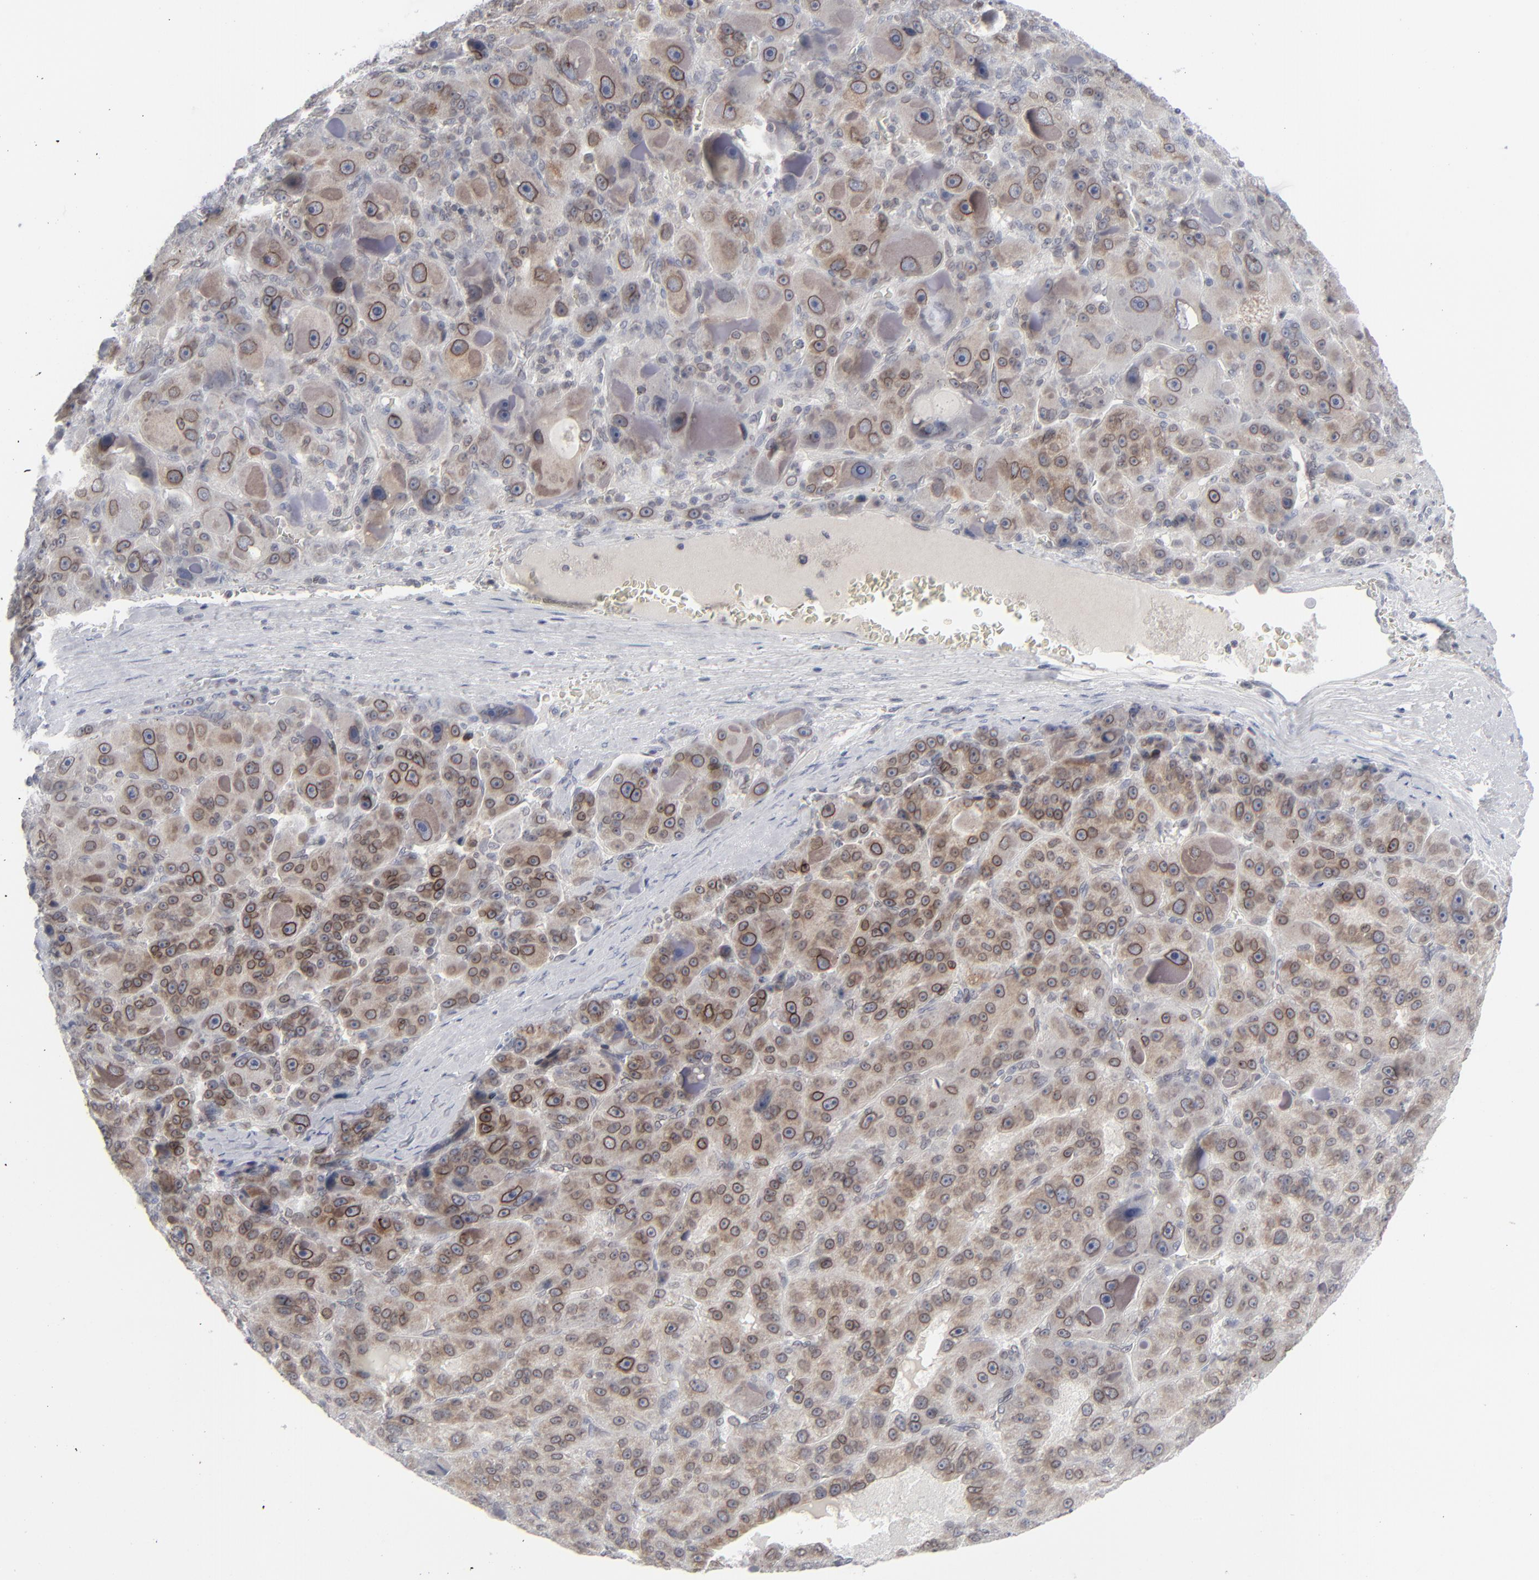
{"staining": {"intensity": "moderate", "quantity": "25%-75%", "location": "cytoplasmic/membranous"}, "tissue": "liver cancer", "cell_type": "Tumor cells", "image_type": "cancer", "snomed": [{"axis": "morphology", "description": "Carcinoma, Hepatocellular, NOS"}, {"axis": "topography", "description": "Liver"}], "caption": "Immunohistochemical staining of hepatocellular carcinoma (liver) reveals moderate cytoplasmic/membranous protein positivity in approximately 25%-75% of tumor cells.", "gene": "NUP88", "patient": {"sex": "male", "age": 76}}